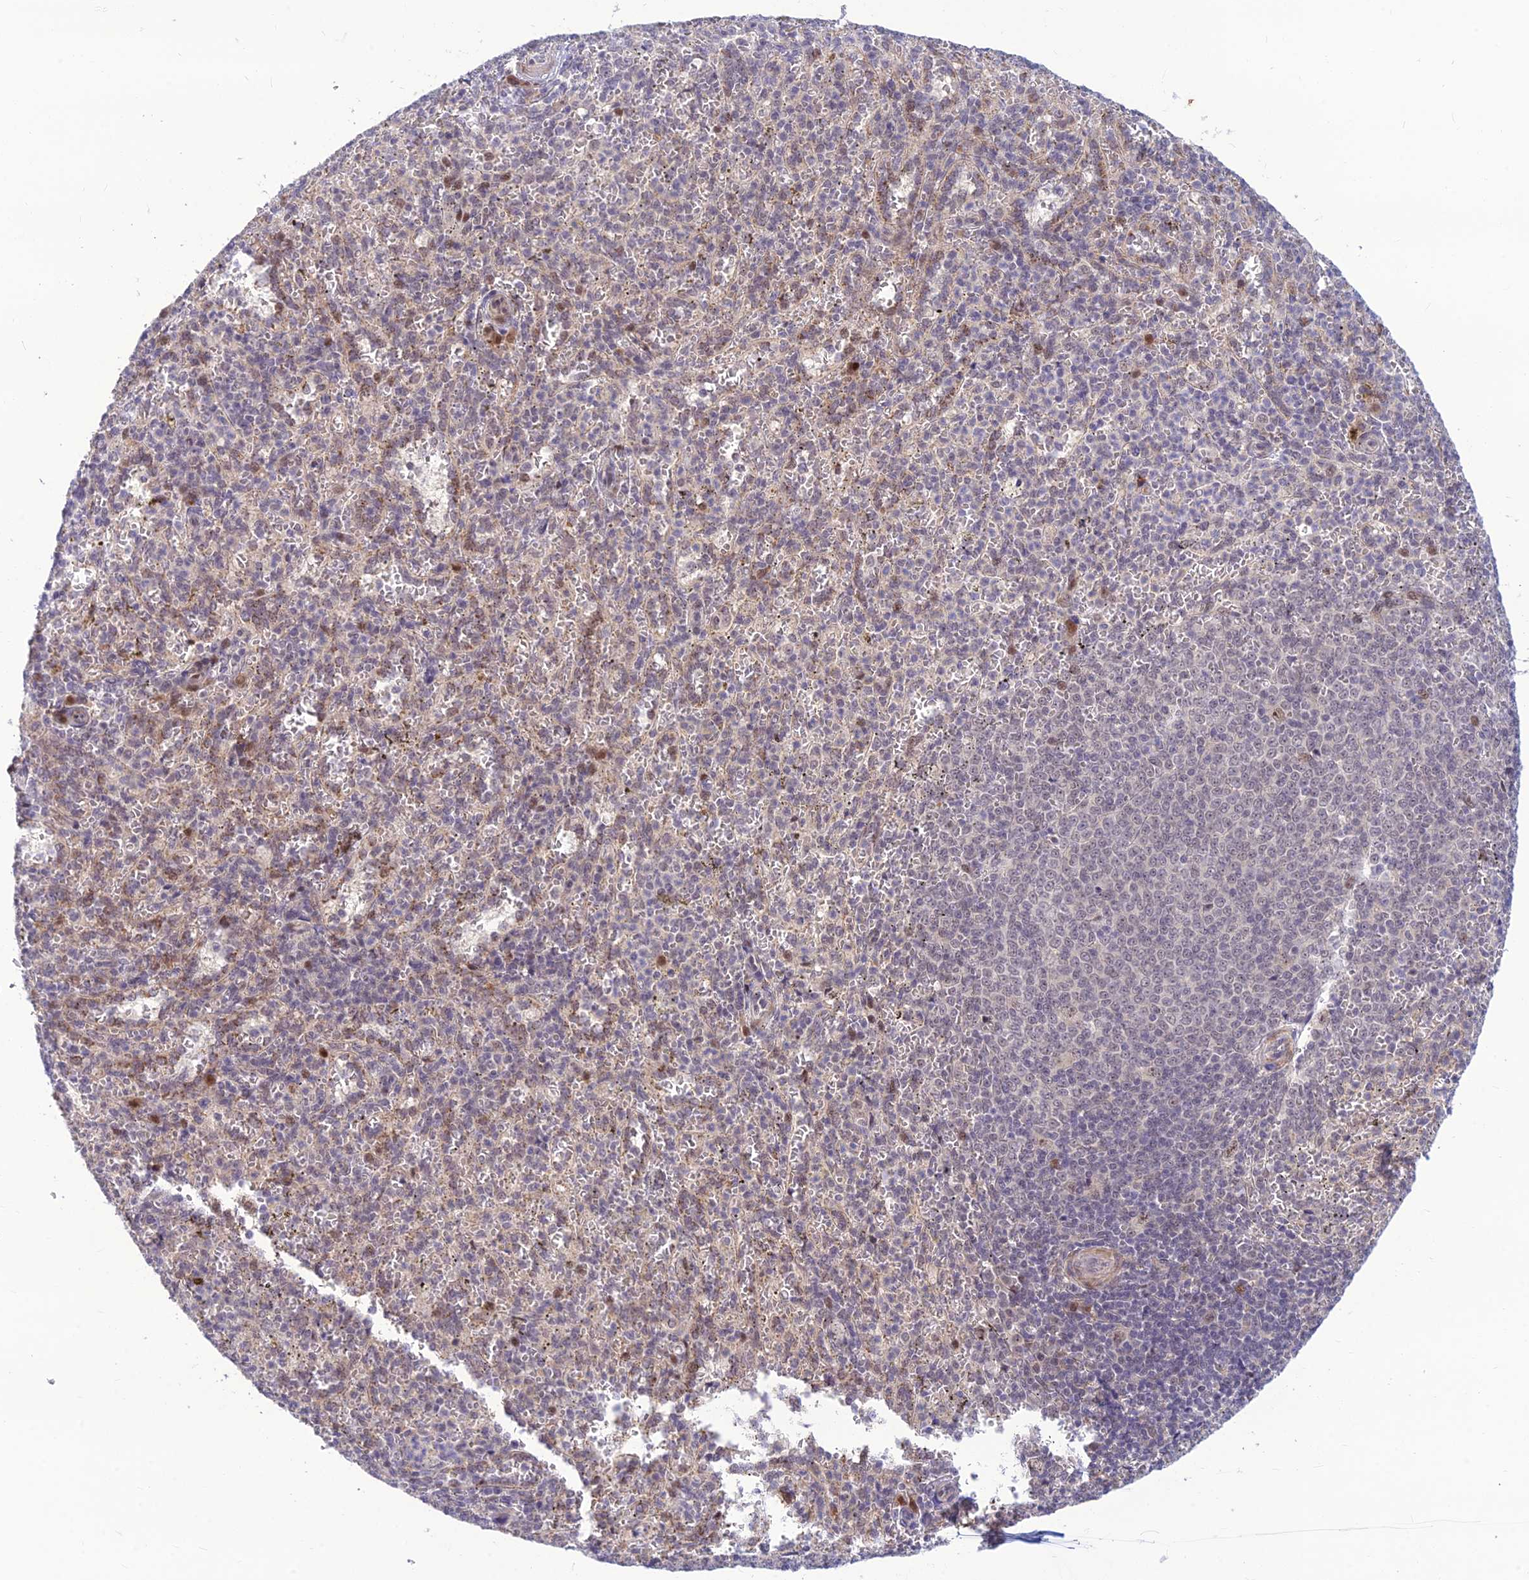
{"staining": {"intensity": "negative", "quantity": "none", "location": "none"}, "tissue": "spleen", "cell_type": "Cells in red pulp", "image_type": "normal", "snomed": [{"axis": "morphology", "description": "Normal tissue, NOS"}, {"axis": "topography", "description": "Spleen"}], "caption": "Immunohistochemistry of benign spleen displays no staining in cells in red pulp. (Immunohistochemistry (ihc), brightfield microscopy, high magnification).", "gene": "ASPDH", "patient": {"sex": "female", "age": 21}}